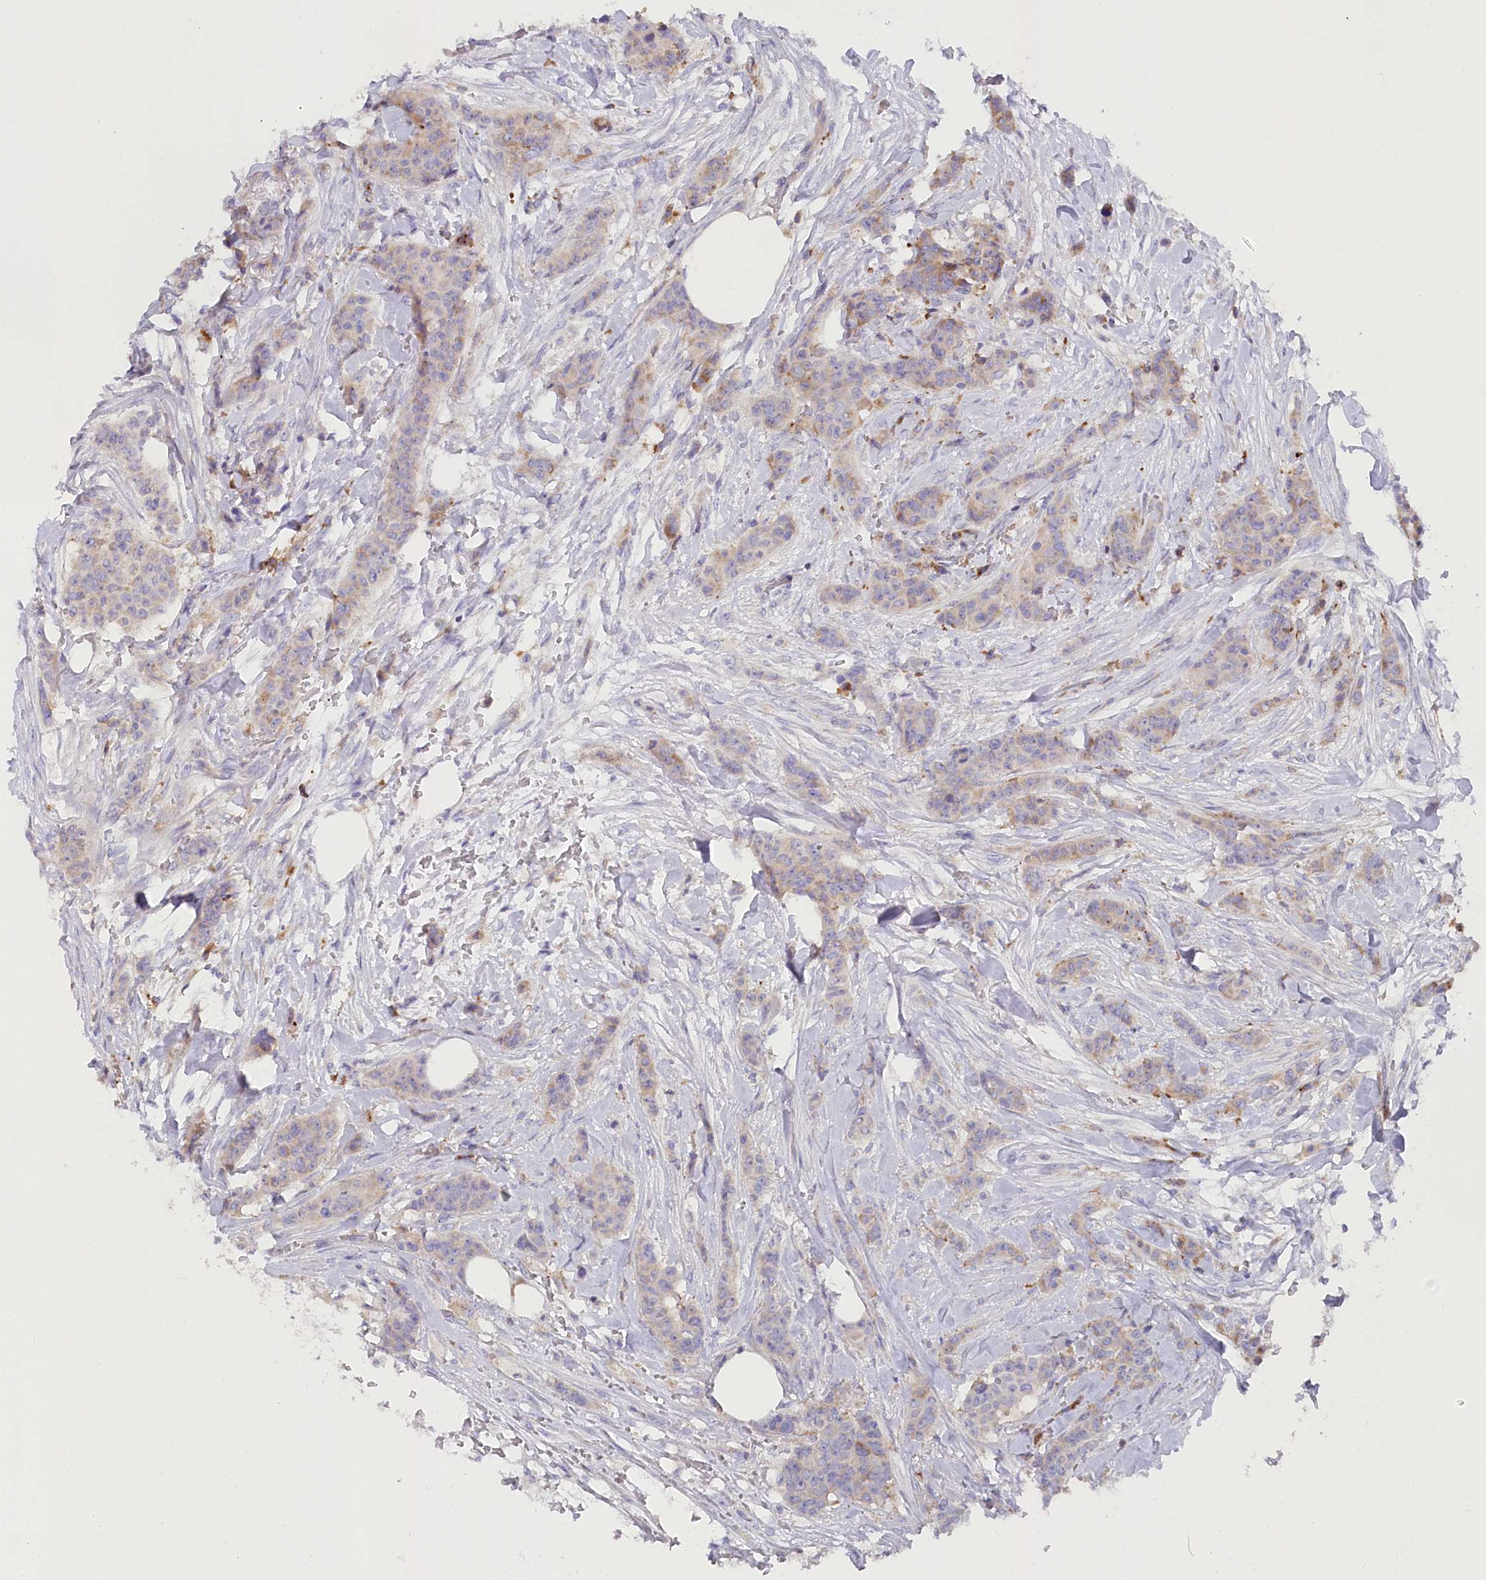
{"staining": {"intensity": "weak", "quantity": ">75%", "location": "cytoplasmic/membranous"}, "tissue": "breast cancer", "cell_type": "Tumor cells", "image_type": "cancer", "snomed": [{"axis": "morphology", "description": "Duct carcinoma"}, {"axis": "topography", "description": "Breast"}], "caption": "DAB immunohistochemical staining of infiltrating ductal carcinoma (breast) displays weak cytoplasmic/membranous protein staining in about >75% of tumor cells. (Brightfield microscopy of DAB IHC at high magnification).", "gene": "POGLUT1", "patient": {"sex": "female", "age": 40}}